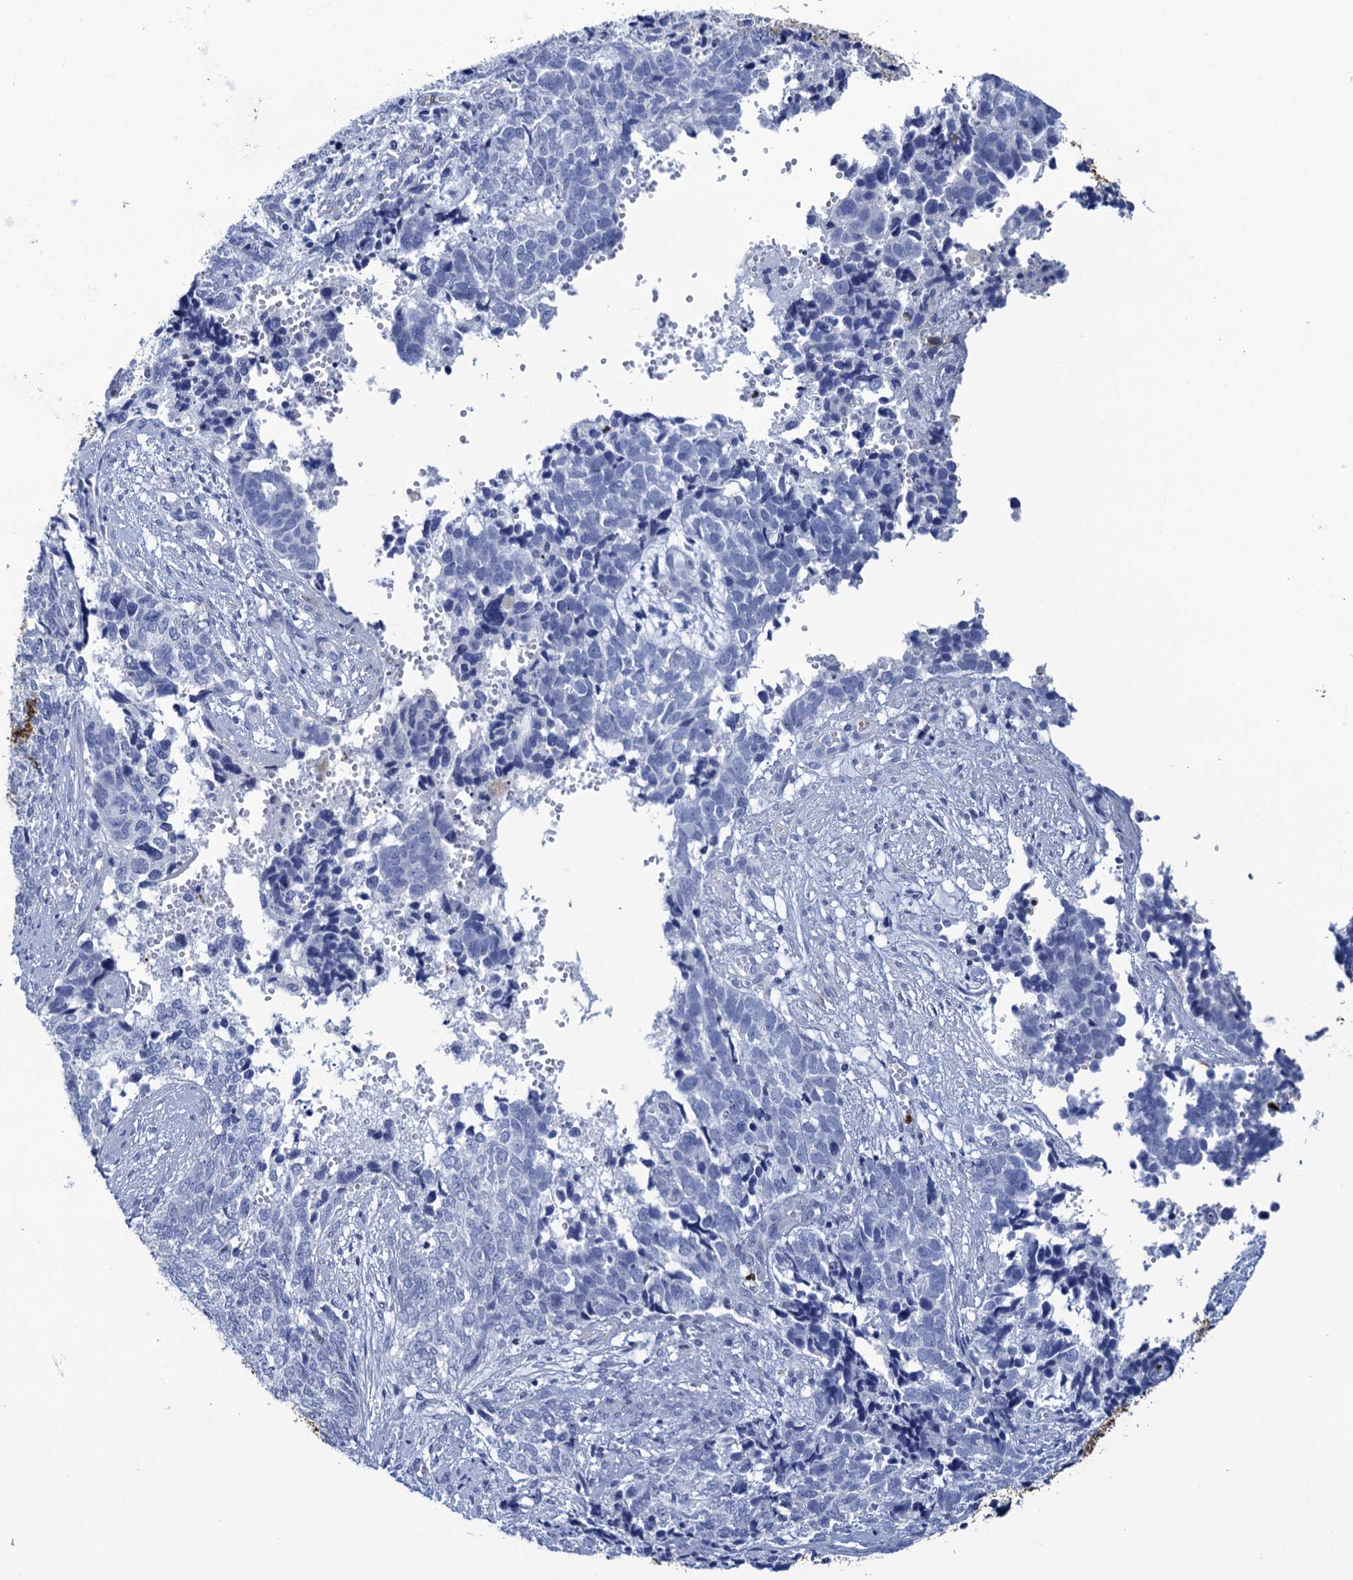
{"staining": {"intensity": "negative", "quantity": "none", "location": "none"}, "tissue": "cervical cancer", "cell_type": "Tumor cells", "image_type": "cancer", "snomed": [{"axis": "morphology", "description": "Squamous cell carcinoma, NOS"}, {"axis": "topography", "description": "Cervix"}], "caption": "Photomicrograph shows no protein staining in tumor cells of cervical squamous cell carcinoma tissue. (Brightfield microscopy of DAB (3,3'-diaminobenzidine) immunohistochemistry at high magnification).", "gene": "RHCG", "patient": {"sex": "female", "age": 63}}